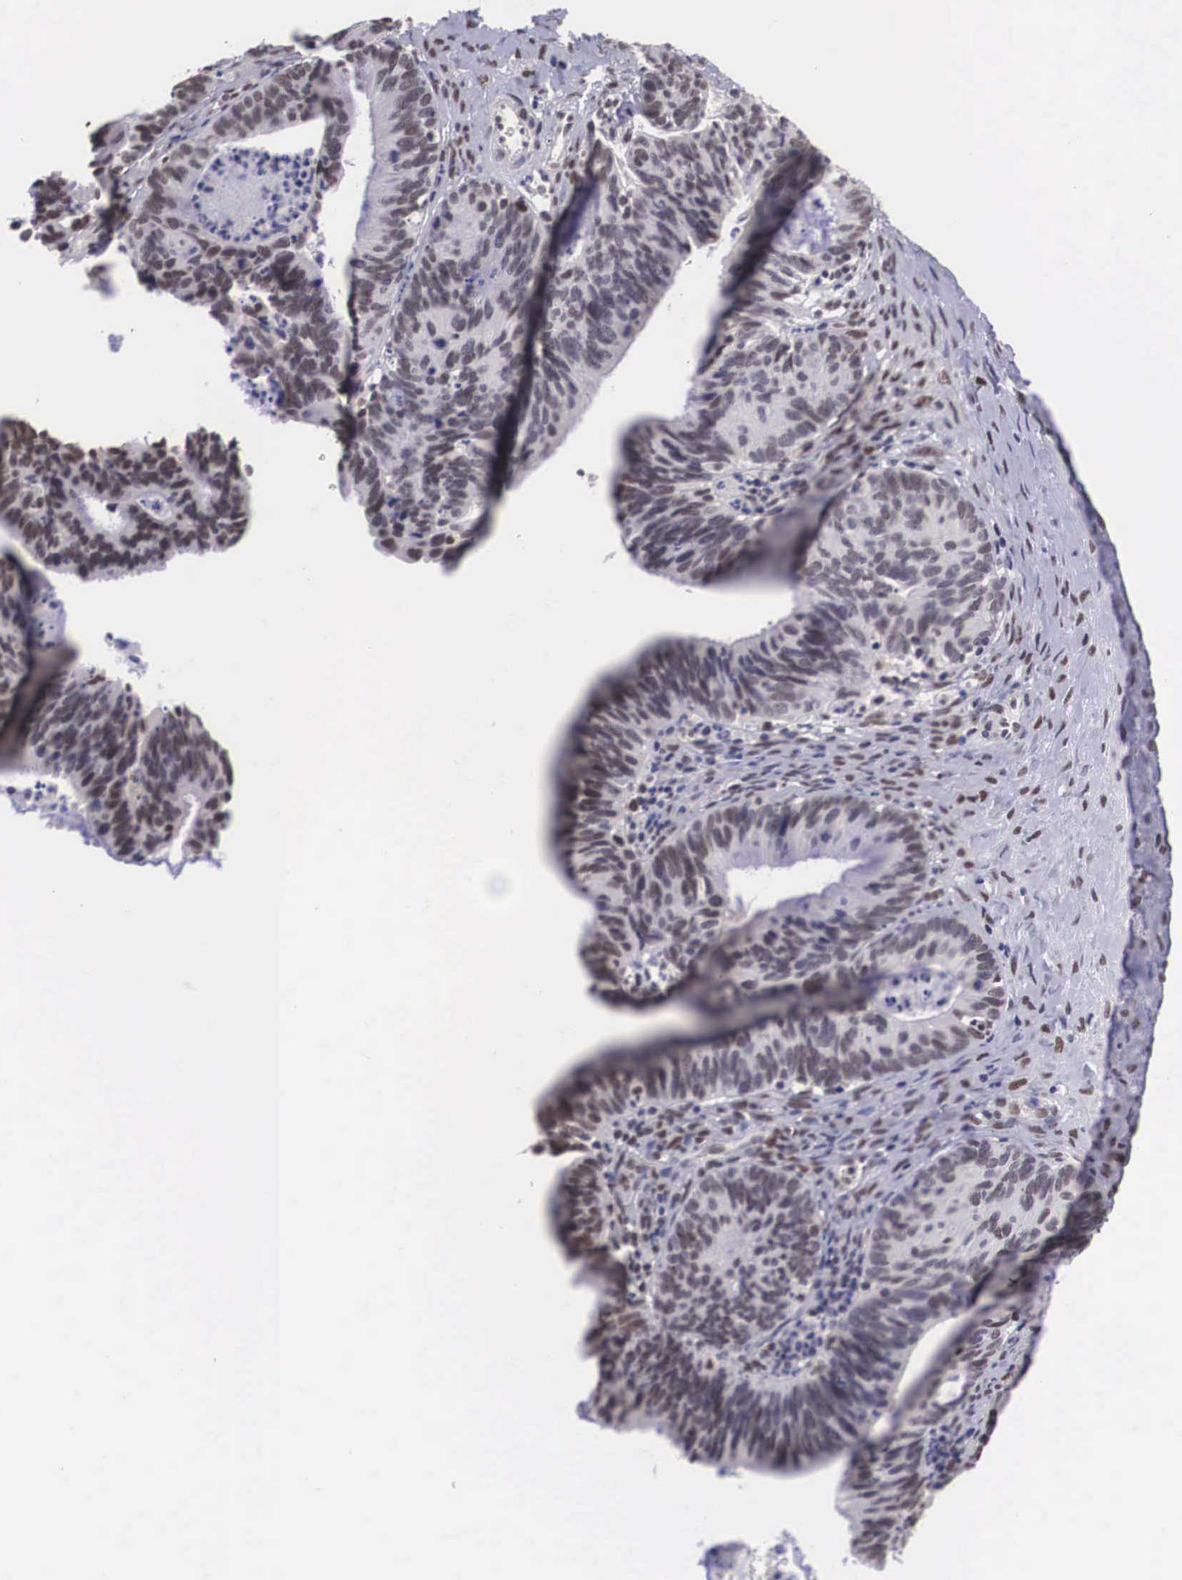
{"staining": {"intensity": "weak", "quantity": ">75%", "location": "nuclear"}, "tissue": "ovarian cancer", "cell_type": "Tumor cells", "image_type": "cancer", "snomed": [{"axis": "morphology", "description": "Carcinoma, endometroid"}, {"axis": "topography", "description": "Ovary"}], "caption": "Human ovarian cancer (endometroid carcinoma) stained with a brown dye demonstrates weak nuclear positive positivity in approximately >75% of tumor cells.", "gene": "ZNF275", "patient": {"sex": "female", "age": 52}}